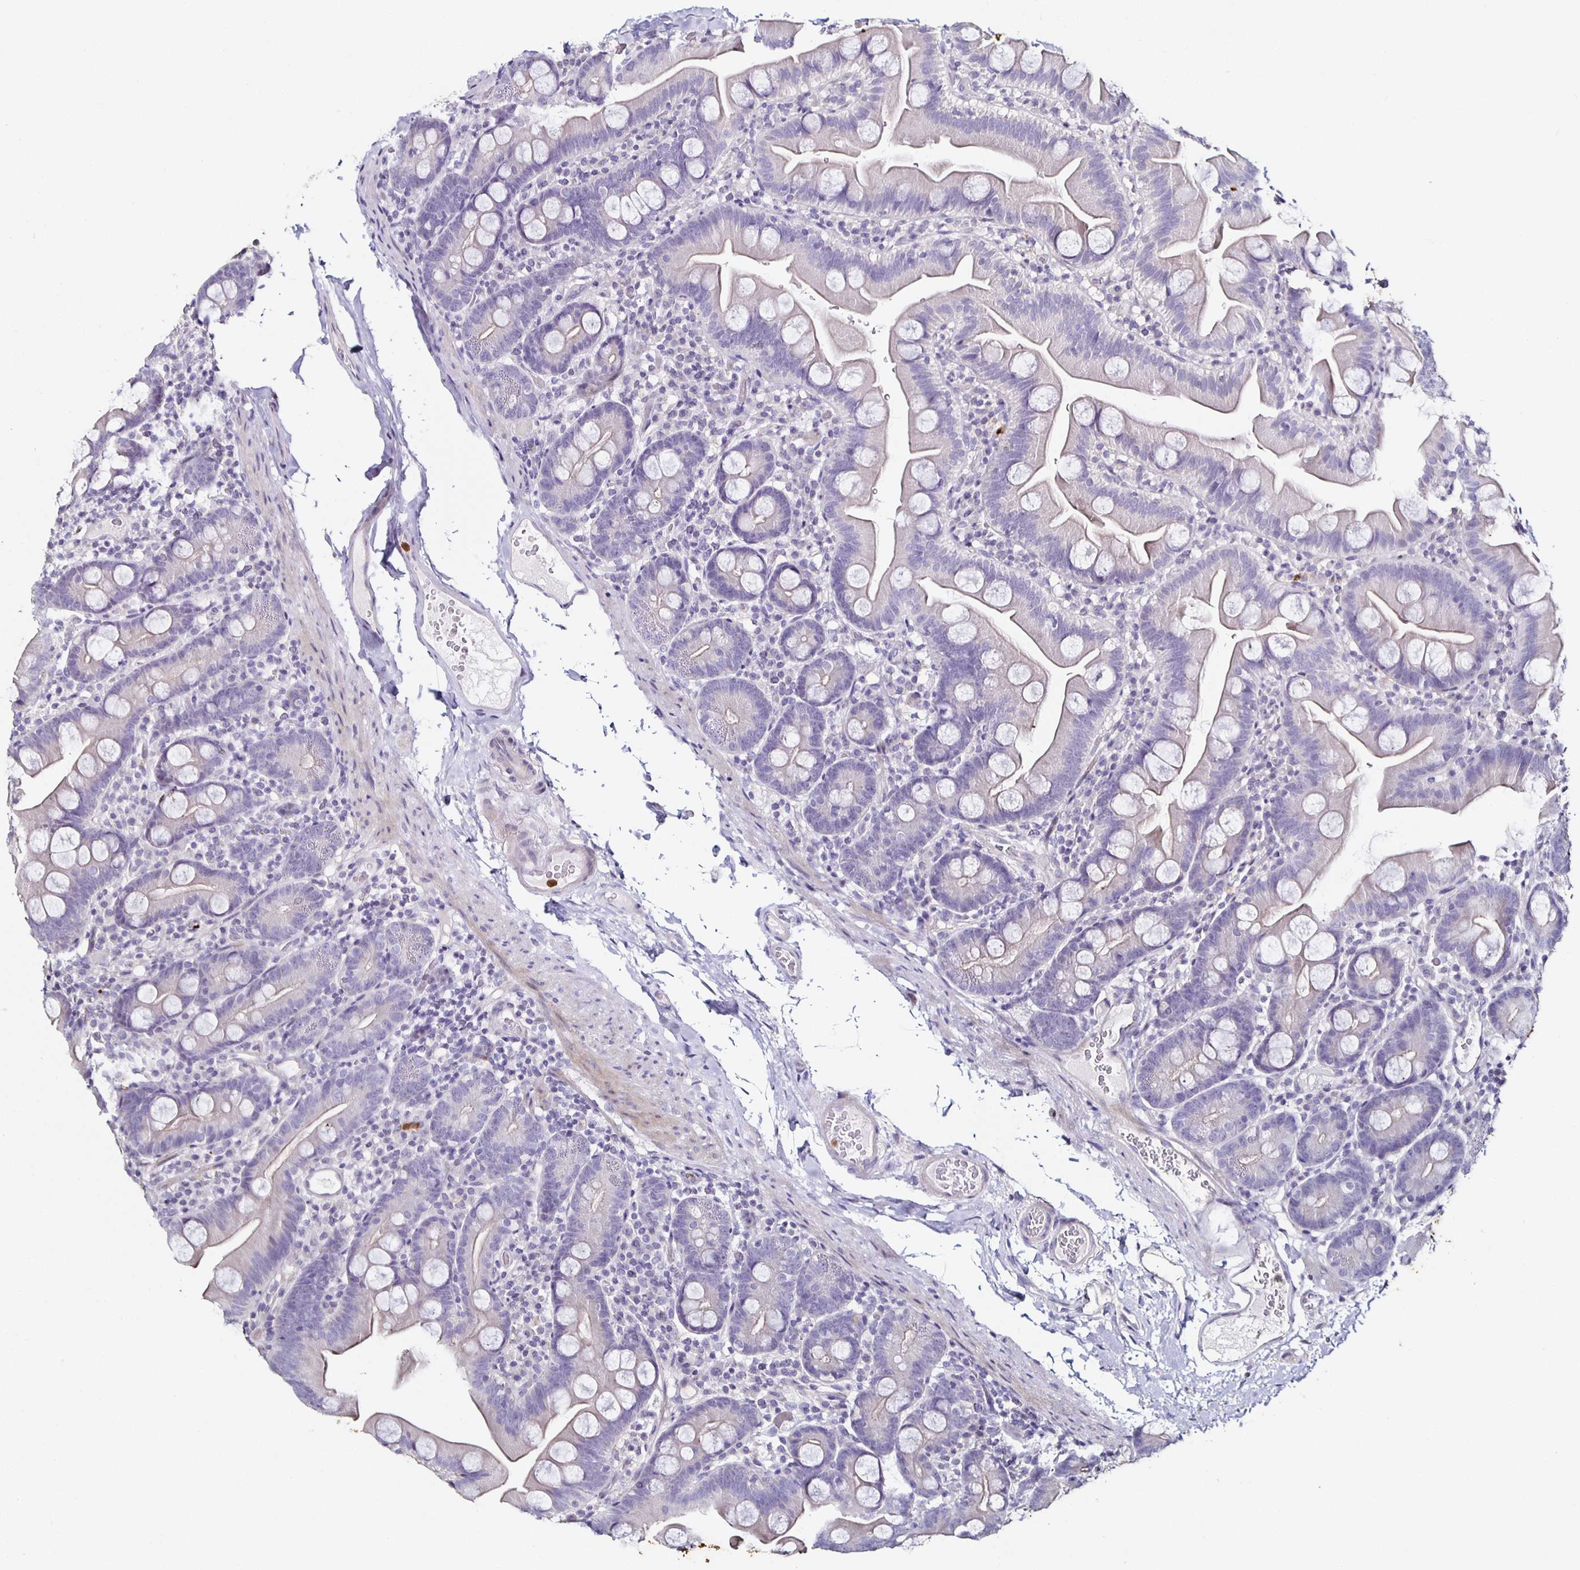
{"staining": {"intensity": "negative", "quantity": "none", "location": "none"}, "tissue": "small intestine", "cell_type": "Glandular cells", "image_type": "normal", "snomed": [{"axis": "morphology", "description": "Normal tissue, NOS"}, {"axis": "topography", "description": "Small intestine"}], "caption": "This is a image of immunohistochemistry (IHC) staining of normal small intestine, which shows no positivity in glandular cells. The staining was performed using DAB to visualize the protein expression in brown, while the nuclei were stained in blue with hematoxylin (Magnification: 20x).", "gene": "TLR4", "patient": {"sex": "female", "age": 68}}